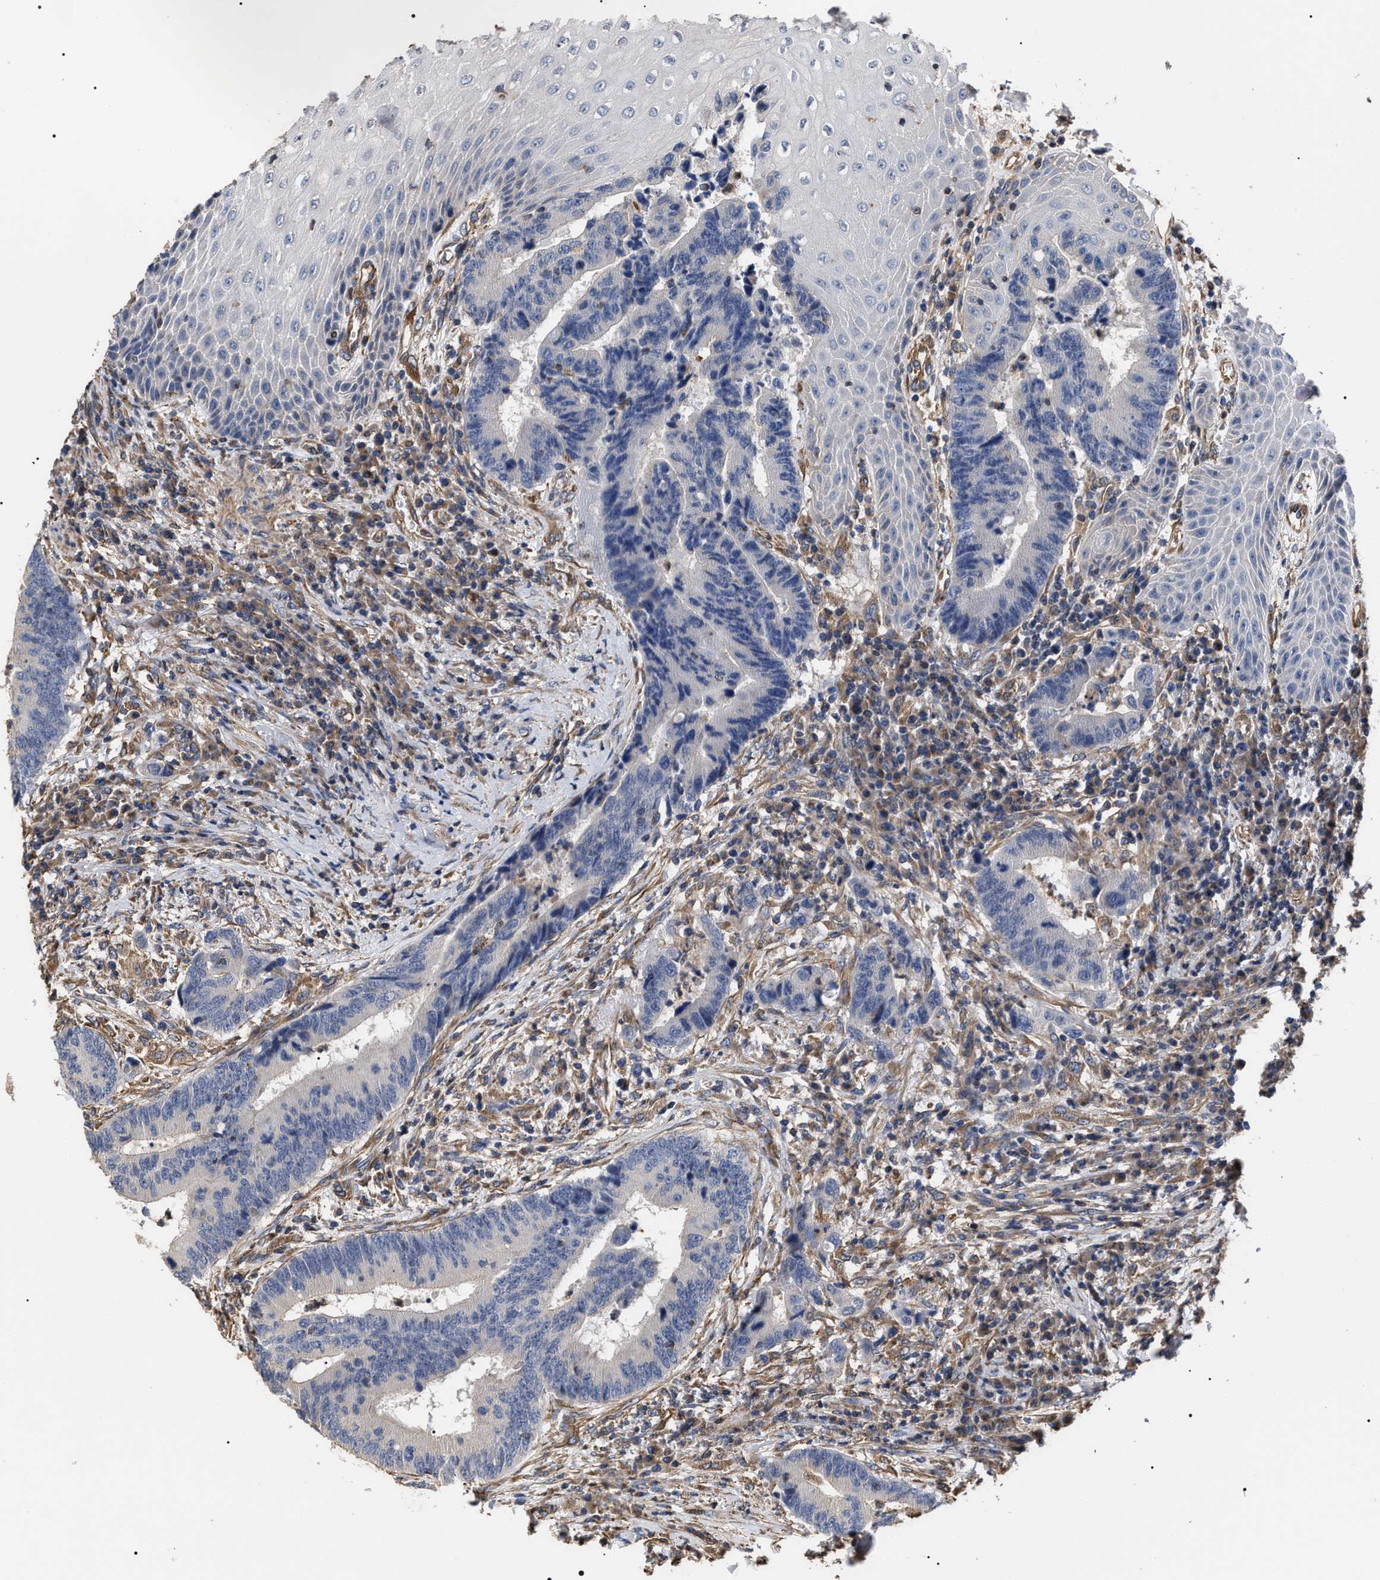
{"staining": {"intensity": "negative", "quantity": "none", "location": "none"}, "tissue": "colorectal cancer", "cell_type": "Tumor cells", "image_type": "cancer", "snomed": [{"axis": "morphology", "description": "Adenocarcinoma, NOS"}, {"axis": "topography", "description": "Rectum"}, {"axis": "topography", "description": "Anal"}], "caption": "Immunohistochemical staining of human colorectal cancer displays no significant staining in tumor cells.", "gene": "TSPAN33", "patient": {"sex": "female", "age": 89}}